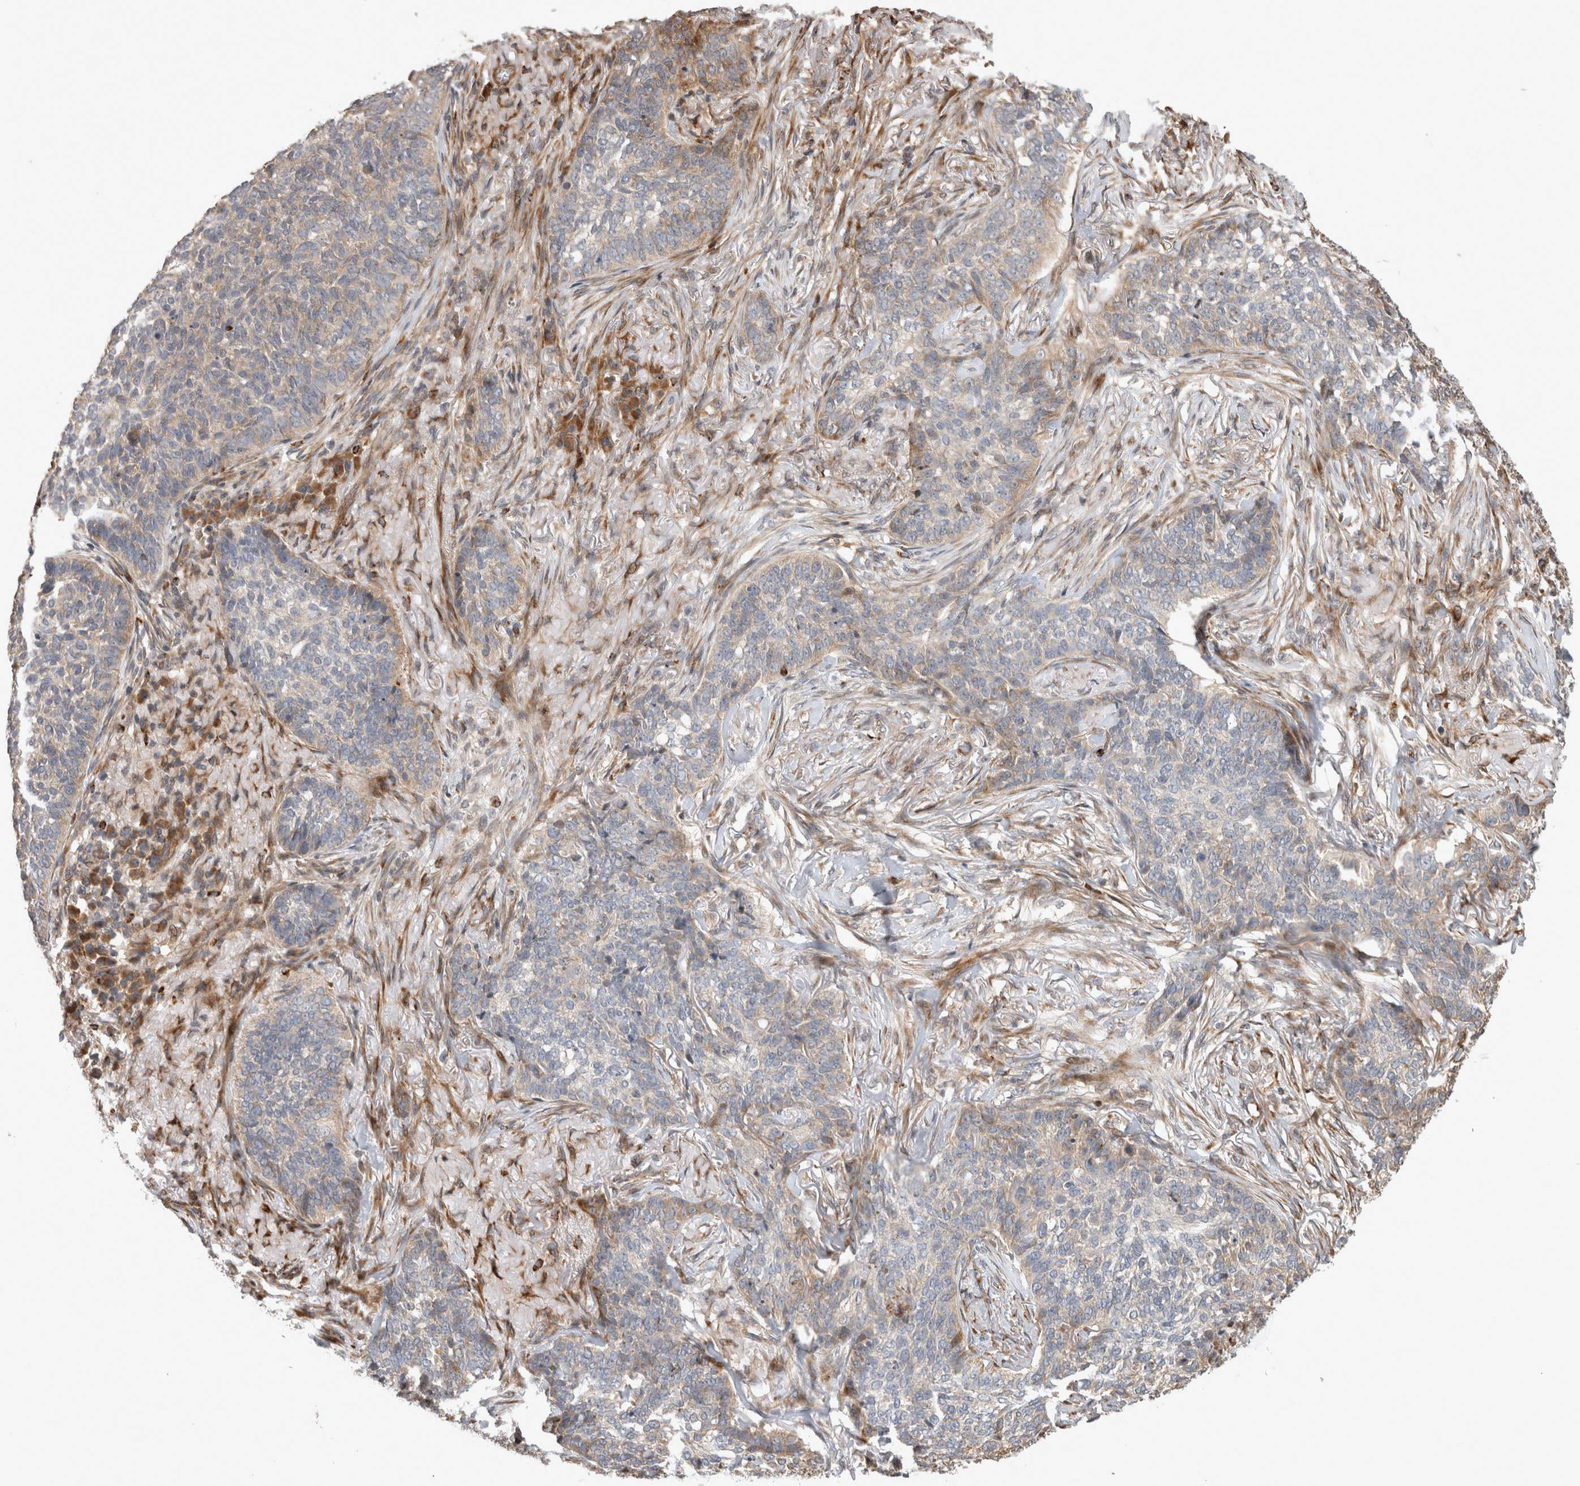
{"staining": {"intensity": "weak", "quantity": "25%-75%", "location": "cytoplasmic/membranous"}, "tissue": "skin cancer", "cell_type": "Tumor cells", "image_type": "cancer", "snomed": [{"axis": "morphology", "description": "Basal cell carcinoma"}, {"axis": "topography", "description": "Skin"}], "caption": "An immunohistochemistry (IHC) image of tumor tissue is shown. Protein staining in brown shows weak cytoplasmic/membranous positivity in basal cell carcinoma (skin) within tumor cells.", "gene": "SERAC1", "patient": {"sex": "male", "age": 85}}